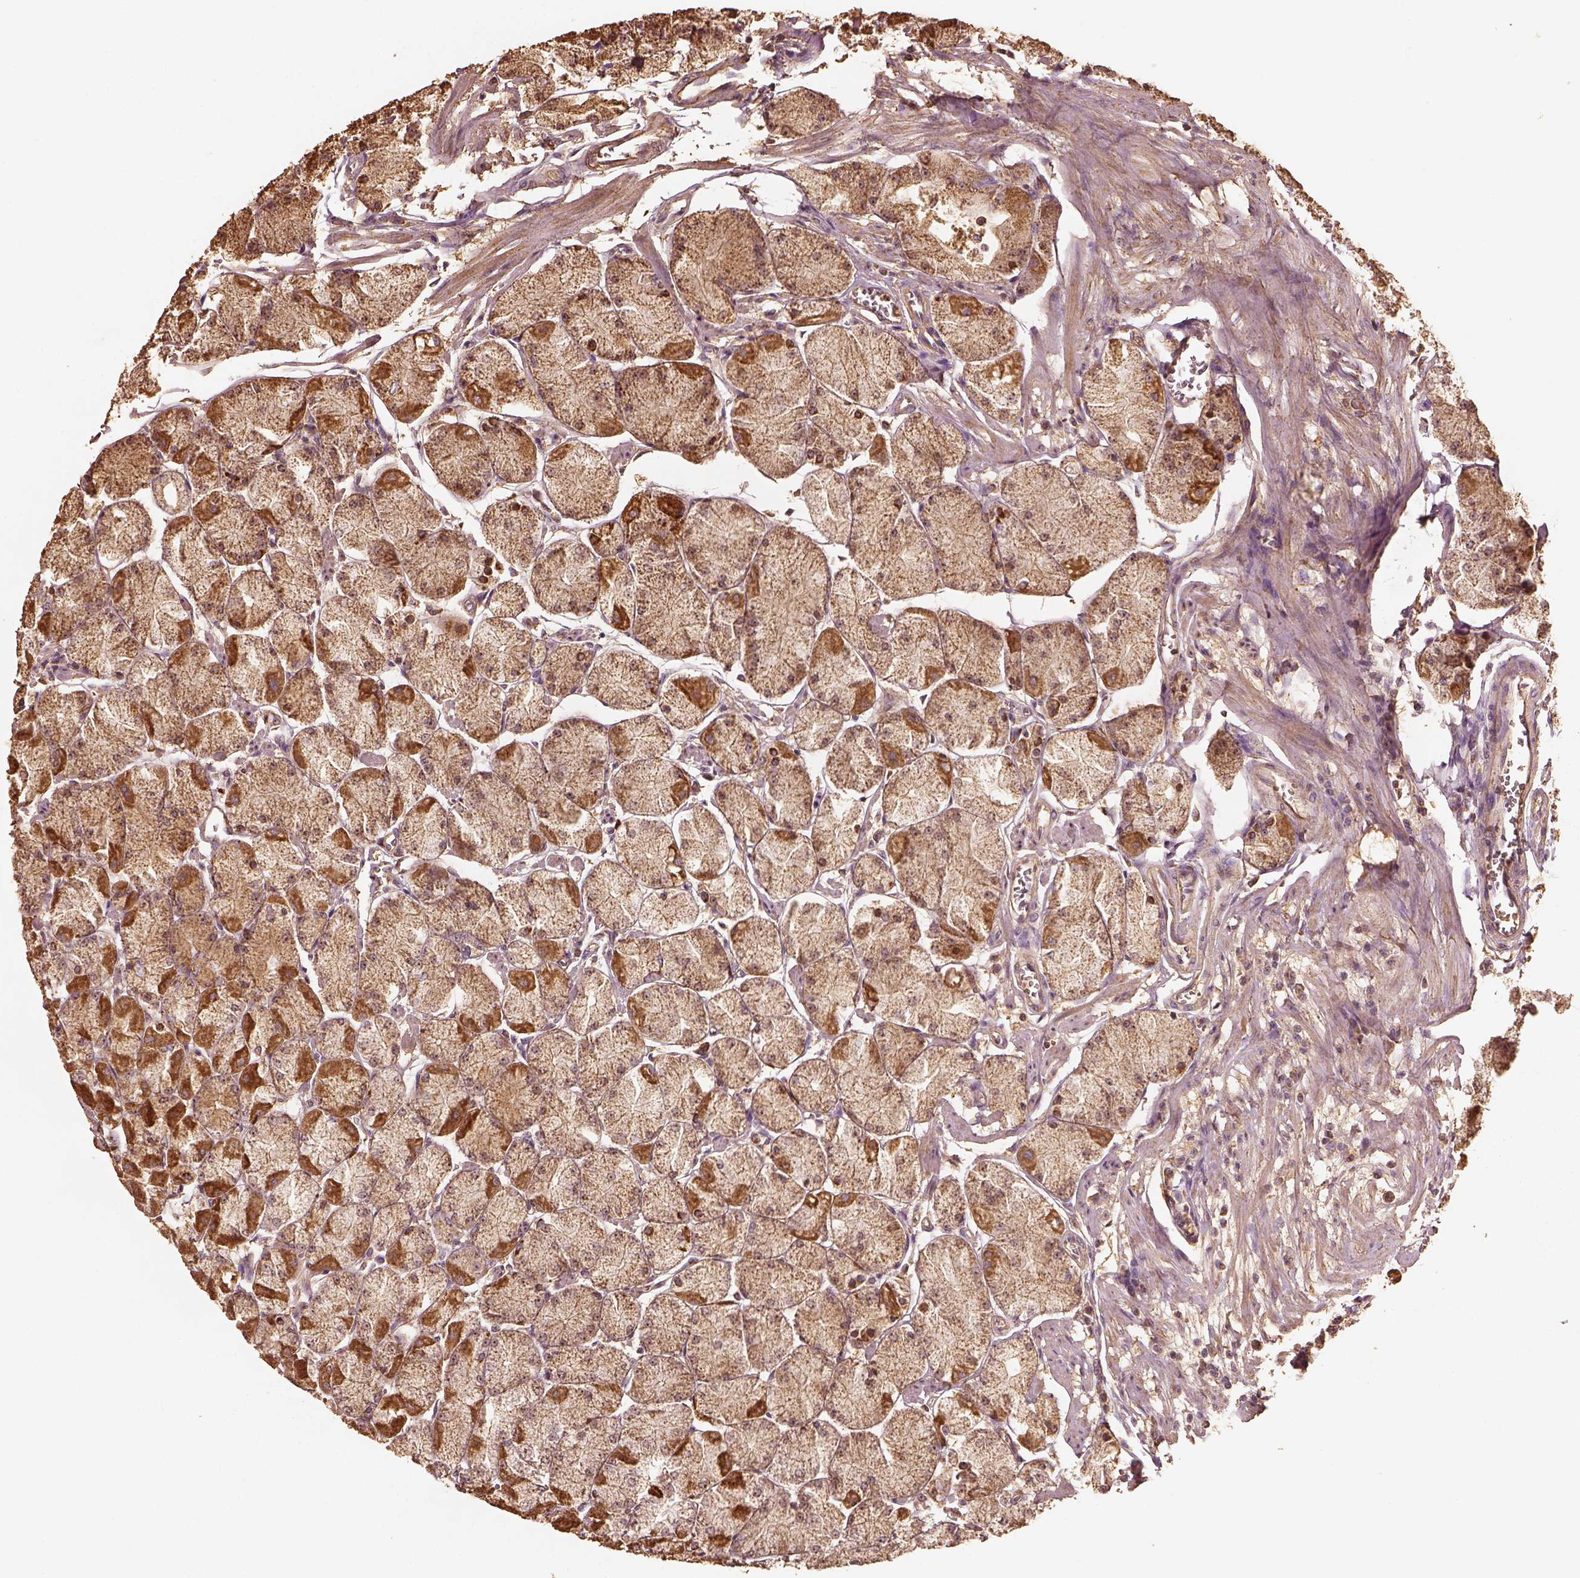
{"staining": {"intensity": "moderate", "quantity": ">75%", "location": "cytoplasmic/membranous"}, "tissue": "stomach", "cell_type": "Glandular cells", "image_type": "normal", "snomed": [{"axis": "morphology", "description": "Normal tissue, NOS"}, {"axis": "topography", "description": "Stomach, upper"}], "caption": "Moderate cytoplasmic/membranous protein expression is identified in about >75% of glandular cells in stomach.", "gene": "PTGES2", "patient": {"sex": "male", "age": 60}}